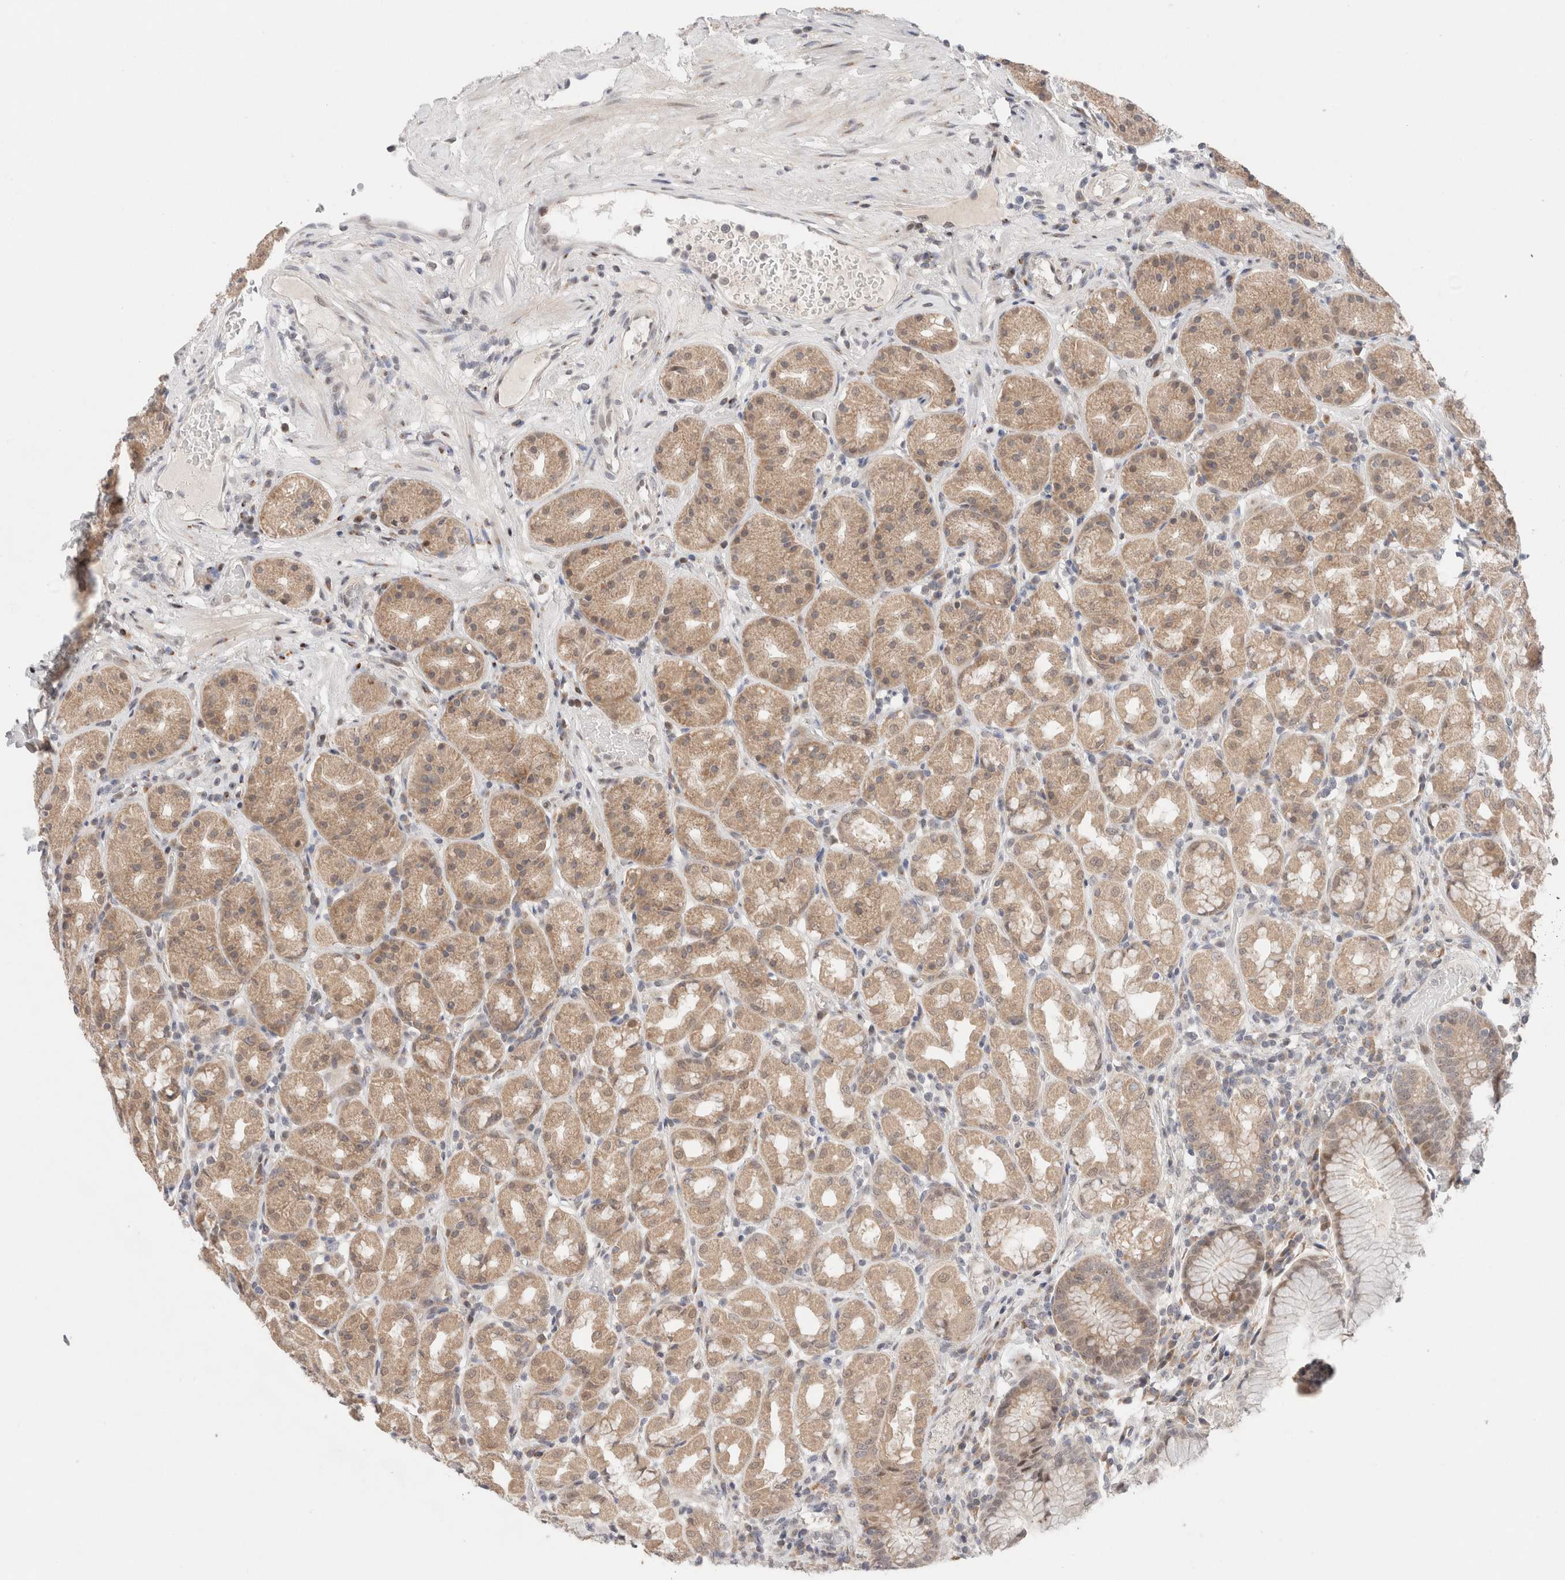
{"staining": {"intensity": "moderate", "quantity": ">75%", "location": "cytoplasmic/membranous,nuclear"}, "tissue": "stomach", "cell_type": "Glandular cells", "image_type": "normal", "snomed": [{"axis": "morphology", "description": "Normal tissue, NOS"}, {"axis": "topography", "description": "Stomach, lower"}], "caption": "The image reveals staining of benign stomach, revealing moderate cytoplasmic/membranous,nuclear protein positivity (brown color) within glandular cells.", "gene": "ERI3", "patient": {"sex": "female", "age": 56}}